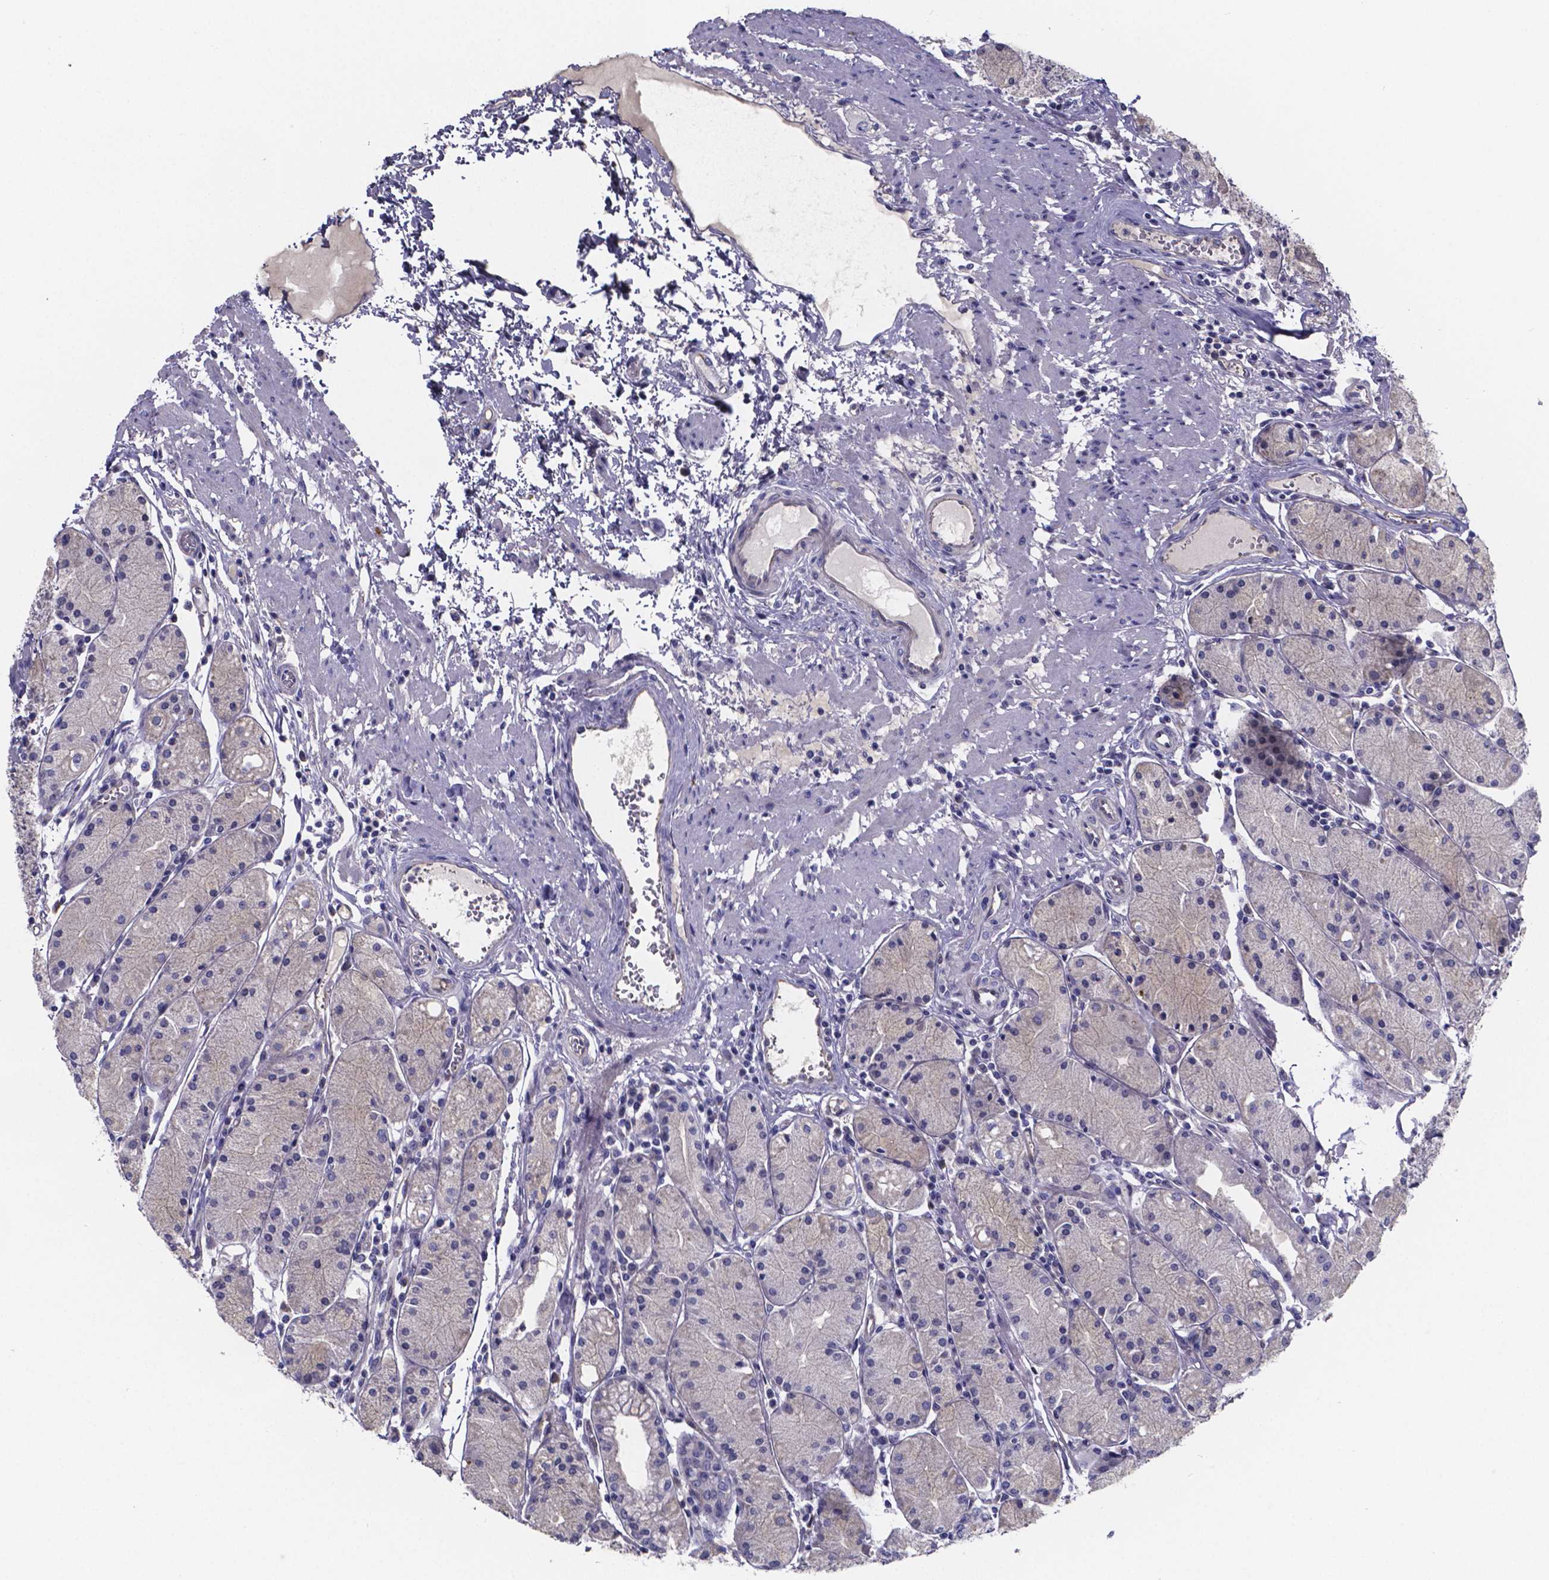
{"staining": {"intensity": "negative", "quantity": "none", "location": "none"}, "tissue": "stomach", "cell_type": "Glandular cells", "image_type": "normal", "snomed": [{"axis": "morphology", "description": "Normal tissue, NOS"}, {"axis": "topography", "description": "Stomach, upper"}], "caption": "High power microscopy micrograph of an immunohistochemistry (IHC) micrograph of normal stomach, revealing no significant staining in glandular cells. (Stains: DAB (3,3'-diaminobenzidine) IHC with hematoxylin counter stain, Microscopy: brightfield microscopy at high magnification).", "gene": "SFRP4", "patient": {"sex": "male", "age": 69}}